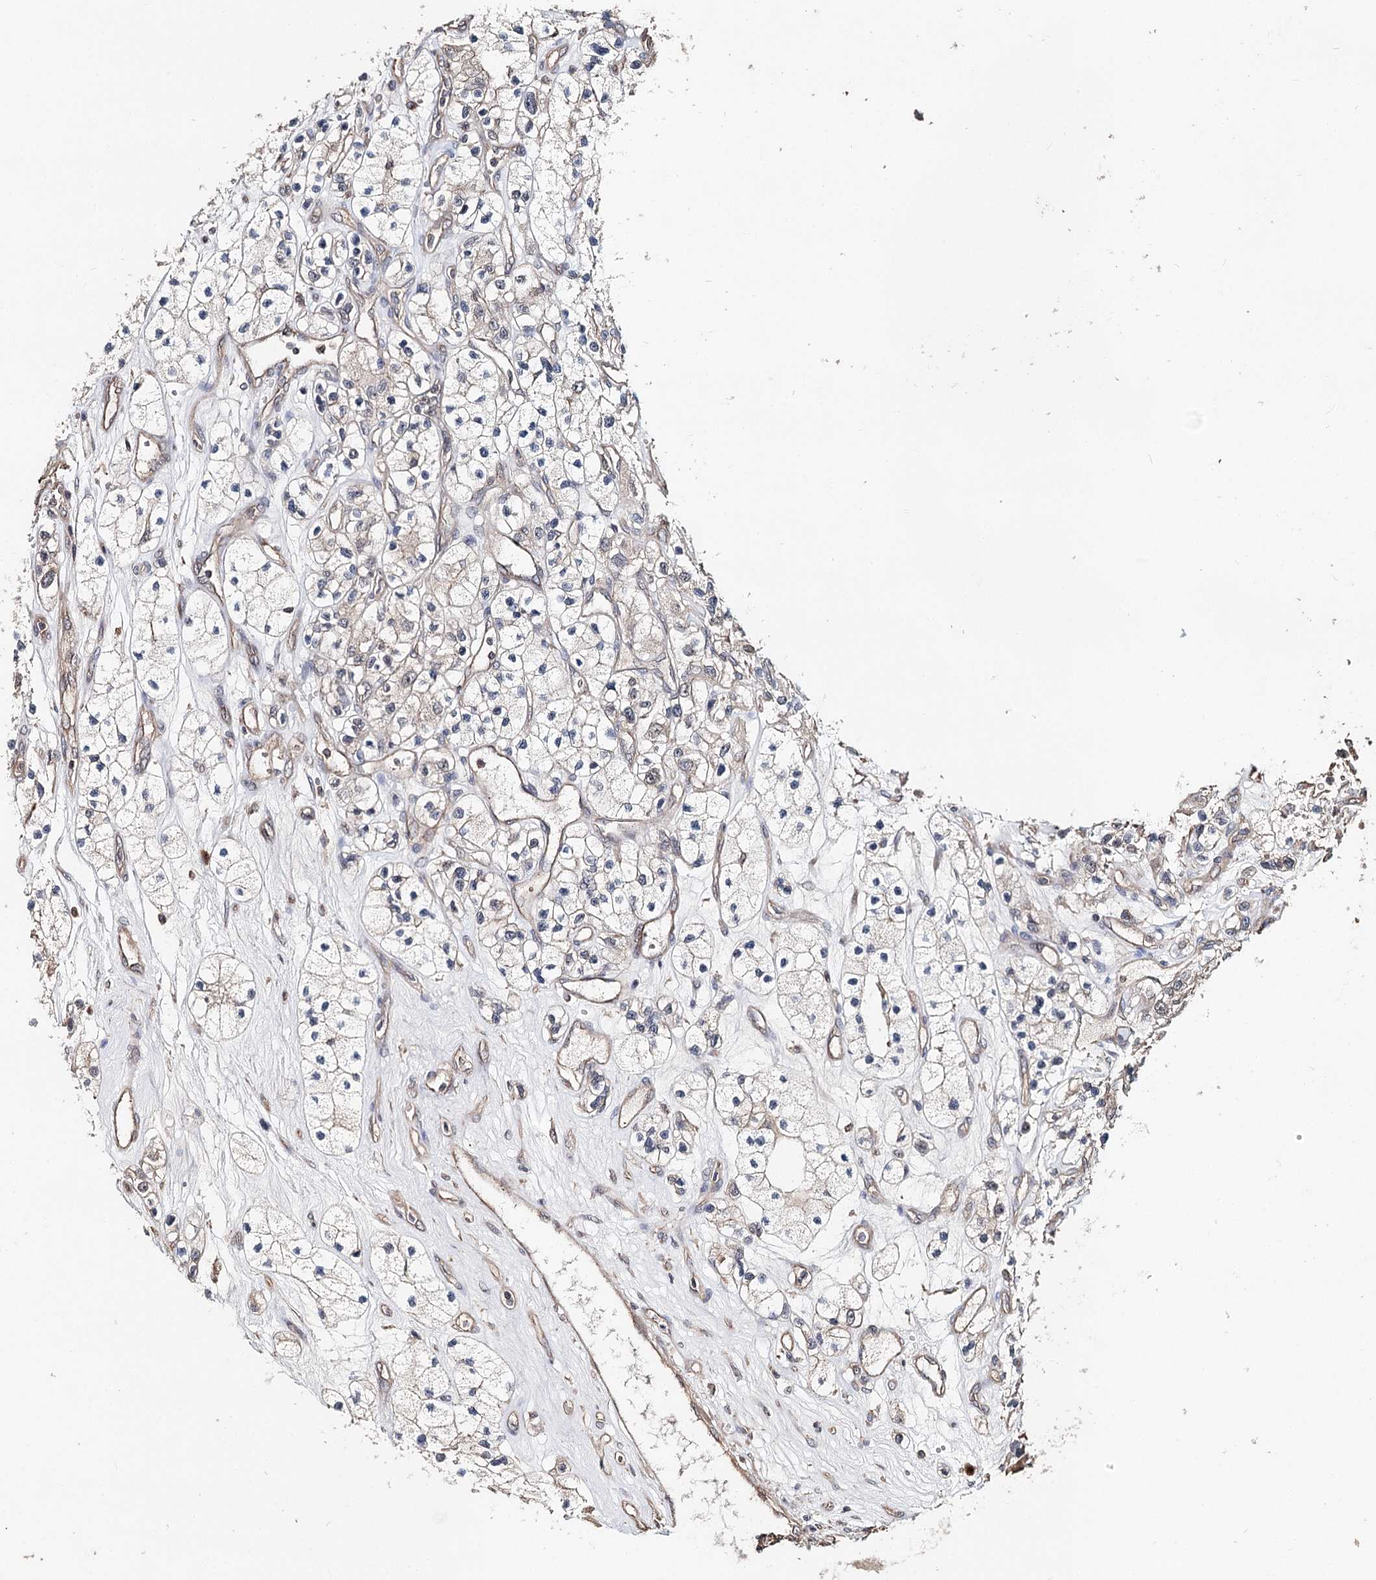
{"staining": {"intensity": "negative", "quantity": "none", "location": "none"}, "tissue": "renal cancer", "cell_type": "Tumor cells", "image_type": "cancer", "snomed": [{"axis": "morphology", "description": "Adenocarcinoma, NOS"}, {"axis": "topography", "description": "Kidney"}], "caption": "DAB immunohistochemical staining of human renal adenocarcinoma displays no significant positivity in tumor cells. (DAB (3,3'-diaminobenzidine) immunohistochemistry (IHC) visualized using brightfield microscopy, high magnification).", "gene": "NOPCHAP1", "patient": {"sex": "female", "age": 57}}